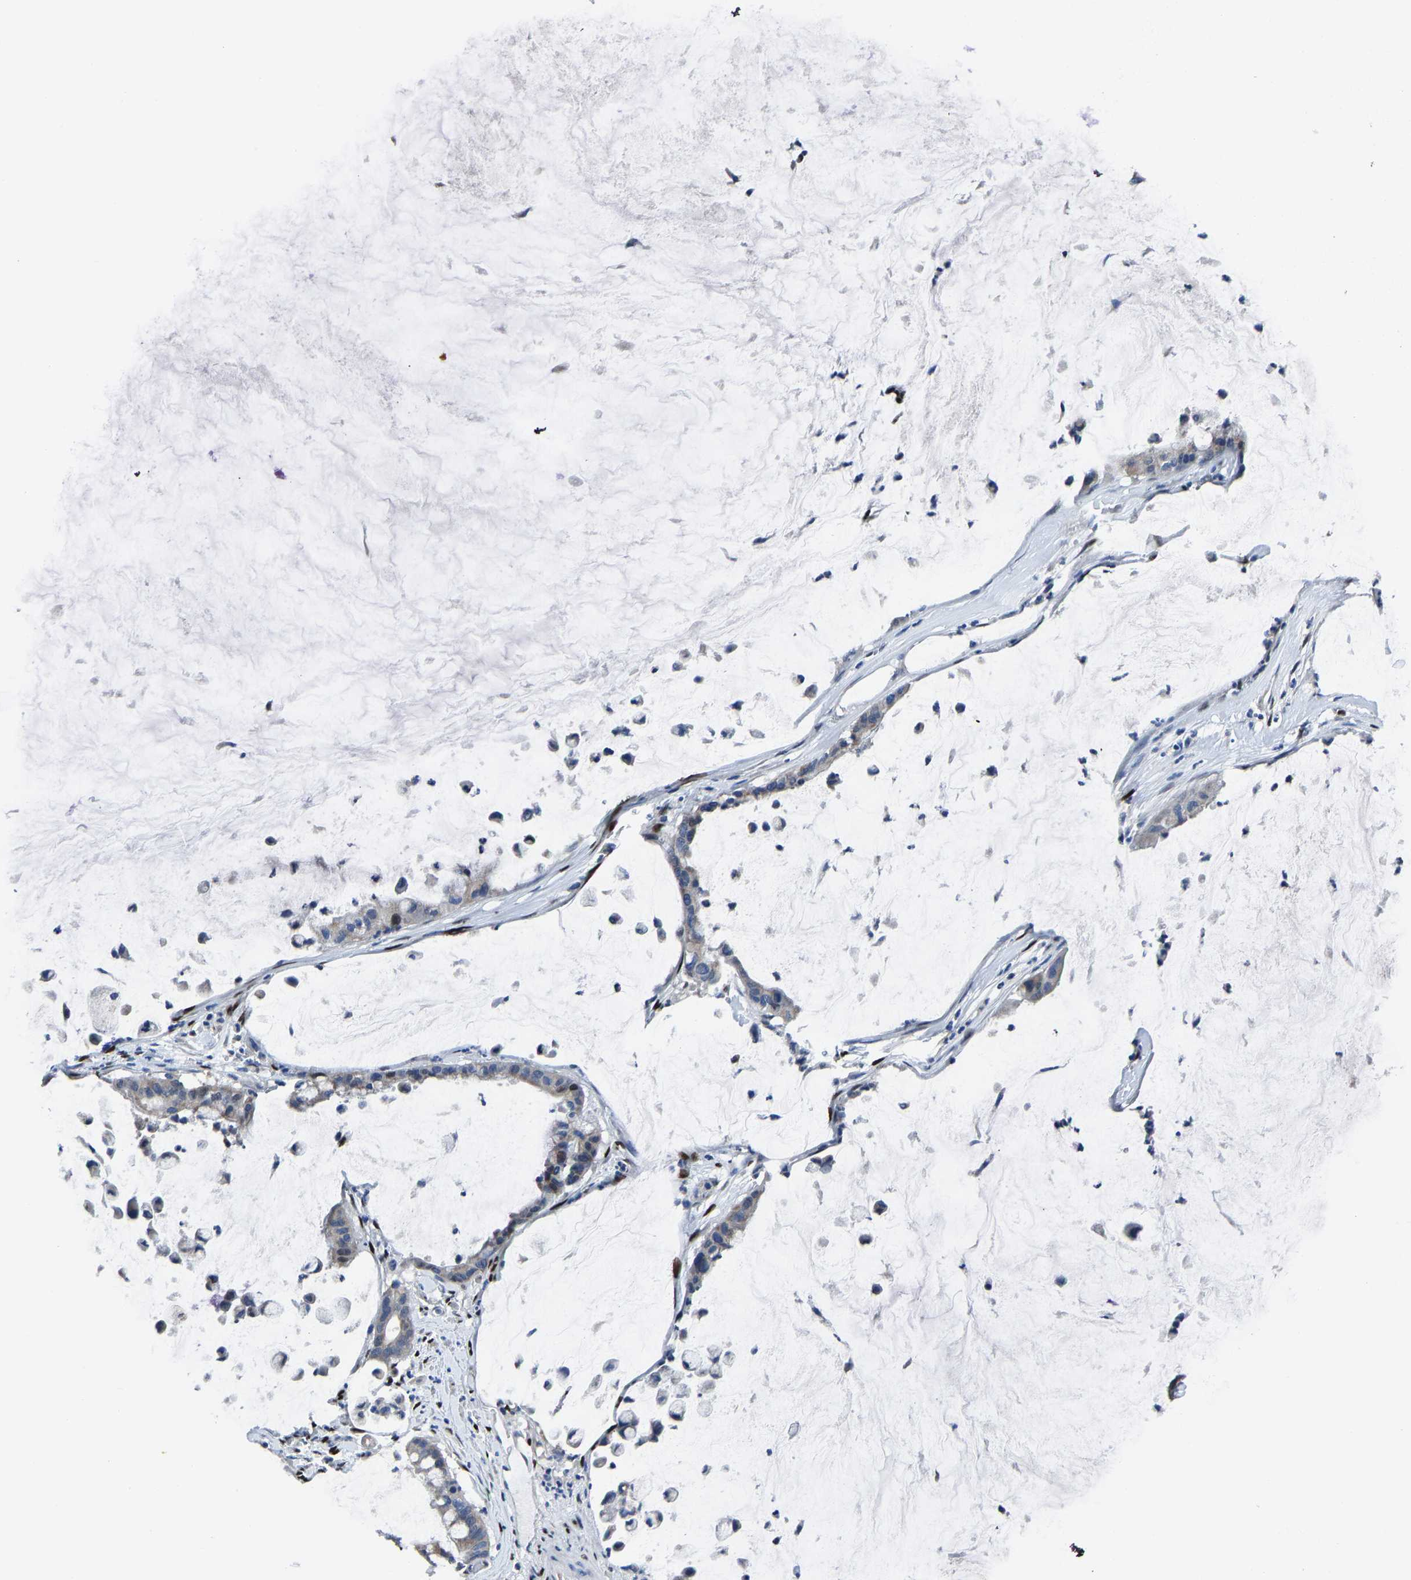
{"staining": {"intensity": "negative", "quantity": "none", "location": "none"}, "tissue": "pancreatic cancer", "cell_type": "Tumor cells", "image_type": "cancer", "snomed": [{"axis": "morphology", "description": "Adenocarcinoma, NOS"}, {"axis": "topography", "description": "Pancreas"}], "caption": "Tumor cells are negative for protein expression in human adenocarcinoma (pancreatic).", "gene": "EGR1", "patient": {"sex": "male", "age": 41}}